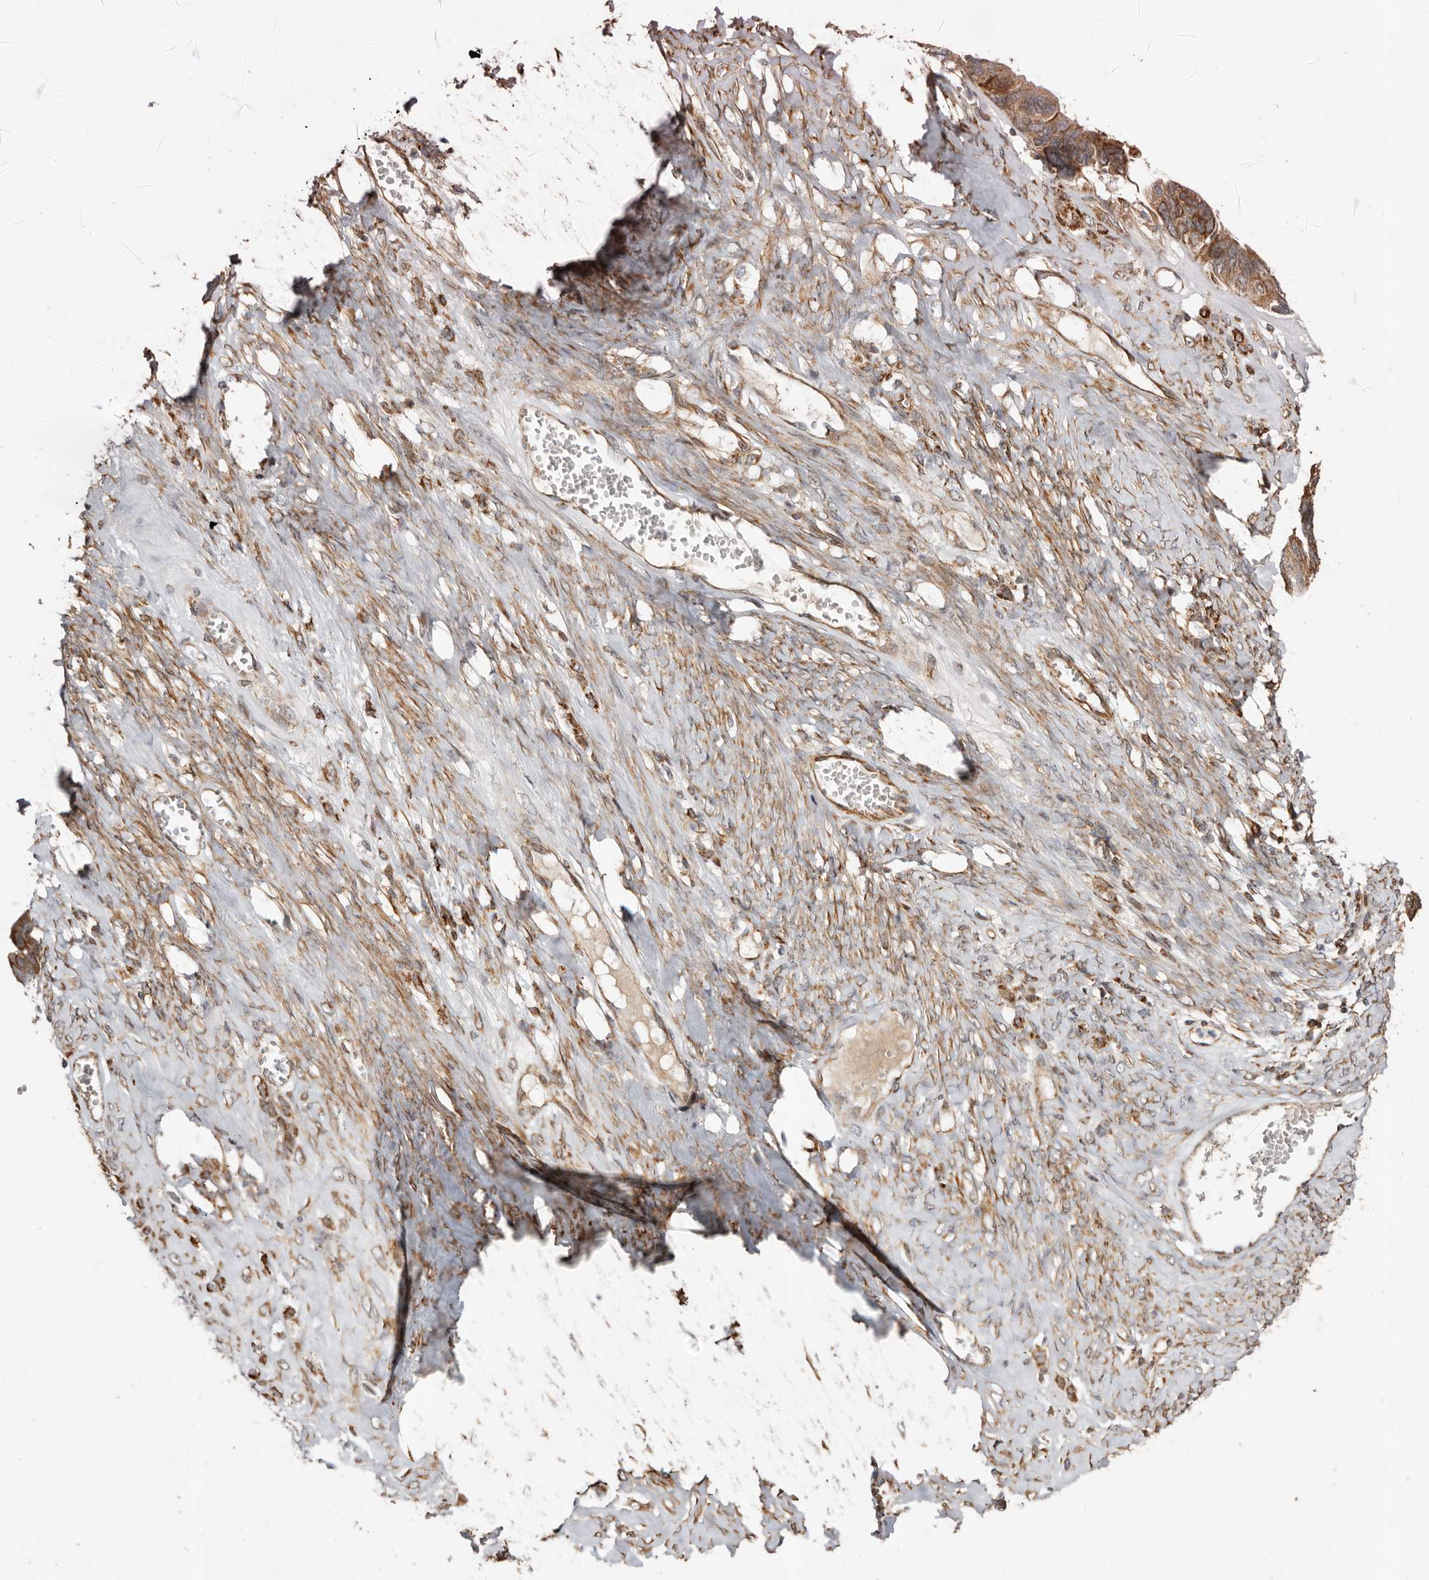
{"staining": {"intensity": "moderate", "quantity": ">75%", "location": "cytoplasmic/membranous"}, "tissue": "ovarian cancer", "cell_type": "Tumor cells", "image_type": "cancer", "snomed": [{"axis": "morphology", "description": "Cystadenocarcinoma, serous, NOS"}, {"axis": "topography", "description": "Ovary"}], "caption": "Immunohistochemistry photomicrograph of human ovarian cancer (serous cystadenocarcinoma) stained for a protein (brown), which displays medium levels of moderate cytoplasmic/membranous positivity in about >75% of tumor cells.", "gene": "PROKR1", "patient": {"sex": "female", "age": 79}}